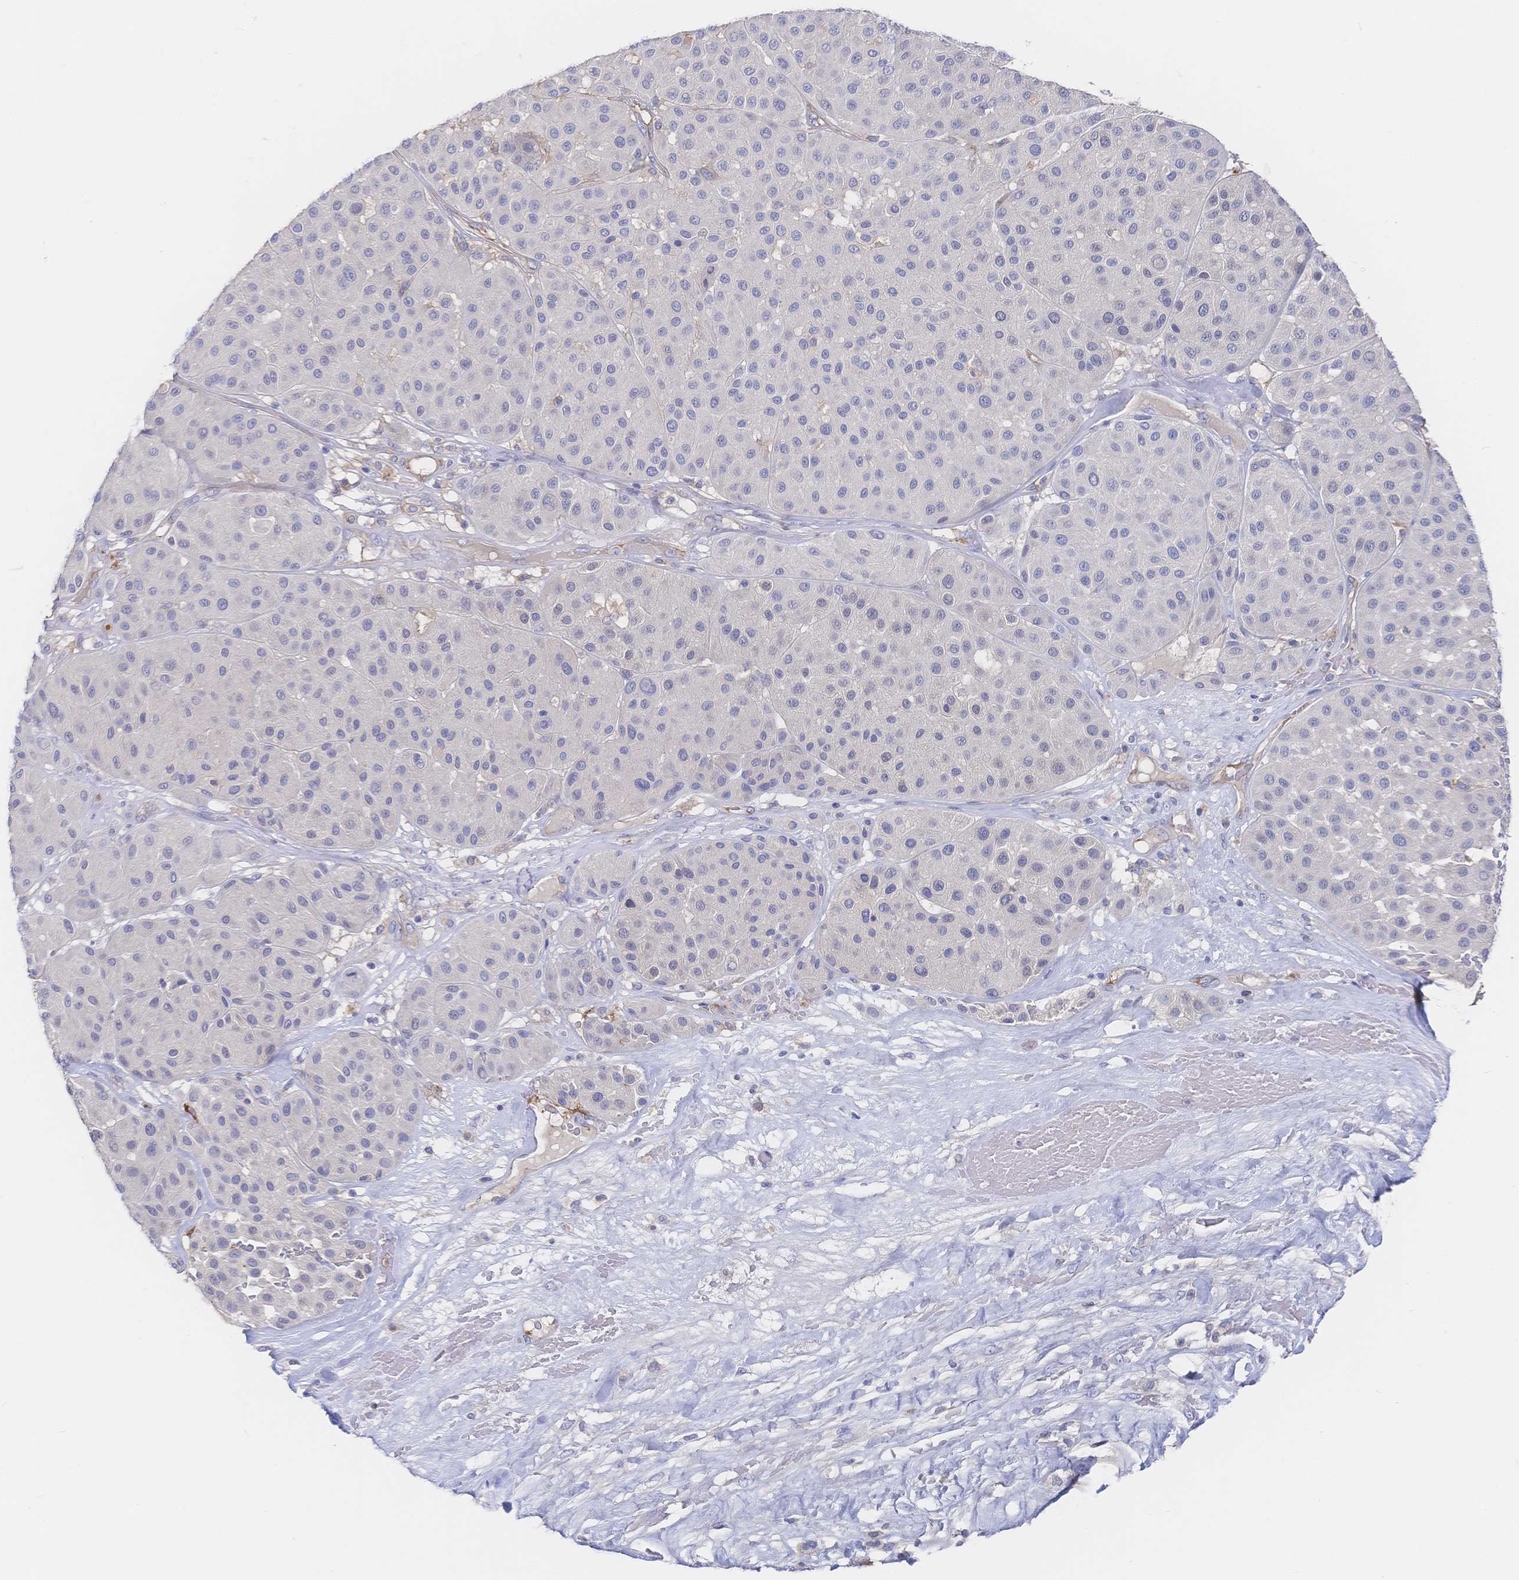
{"staining": {"intensity": "negative", "quantity": "none", "location": "none"}, "tissue": "melanoma", "cell_type": "Tumor cells", "image_type": "cancer", "snomed": [{"axis": "morphology", "description": "Malignant melanoma, Metastatic site"}, {"axis": "topography", "description": "Smooth muscle"}], "caption": "Immunohistochemistry histopathology image of human malignant melanoma (metastatic site) stained for a protein (brown), which shows no positivity in tumor cells.", "gene": "F11R", "patient": {"sex": "male", "age": 41}}